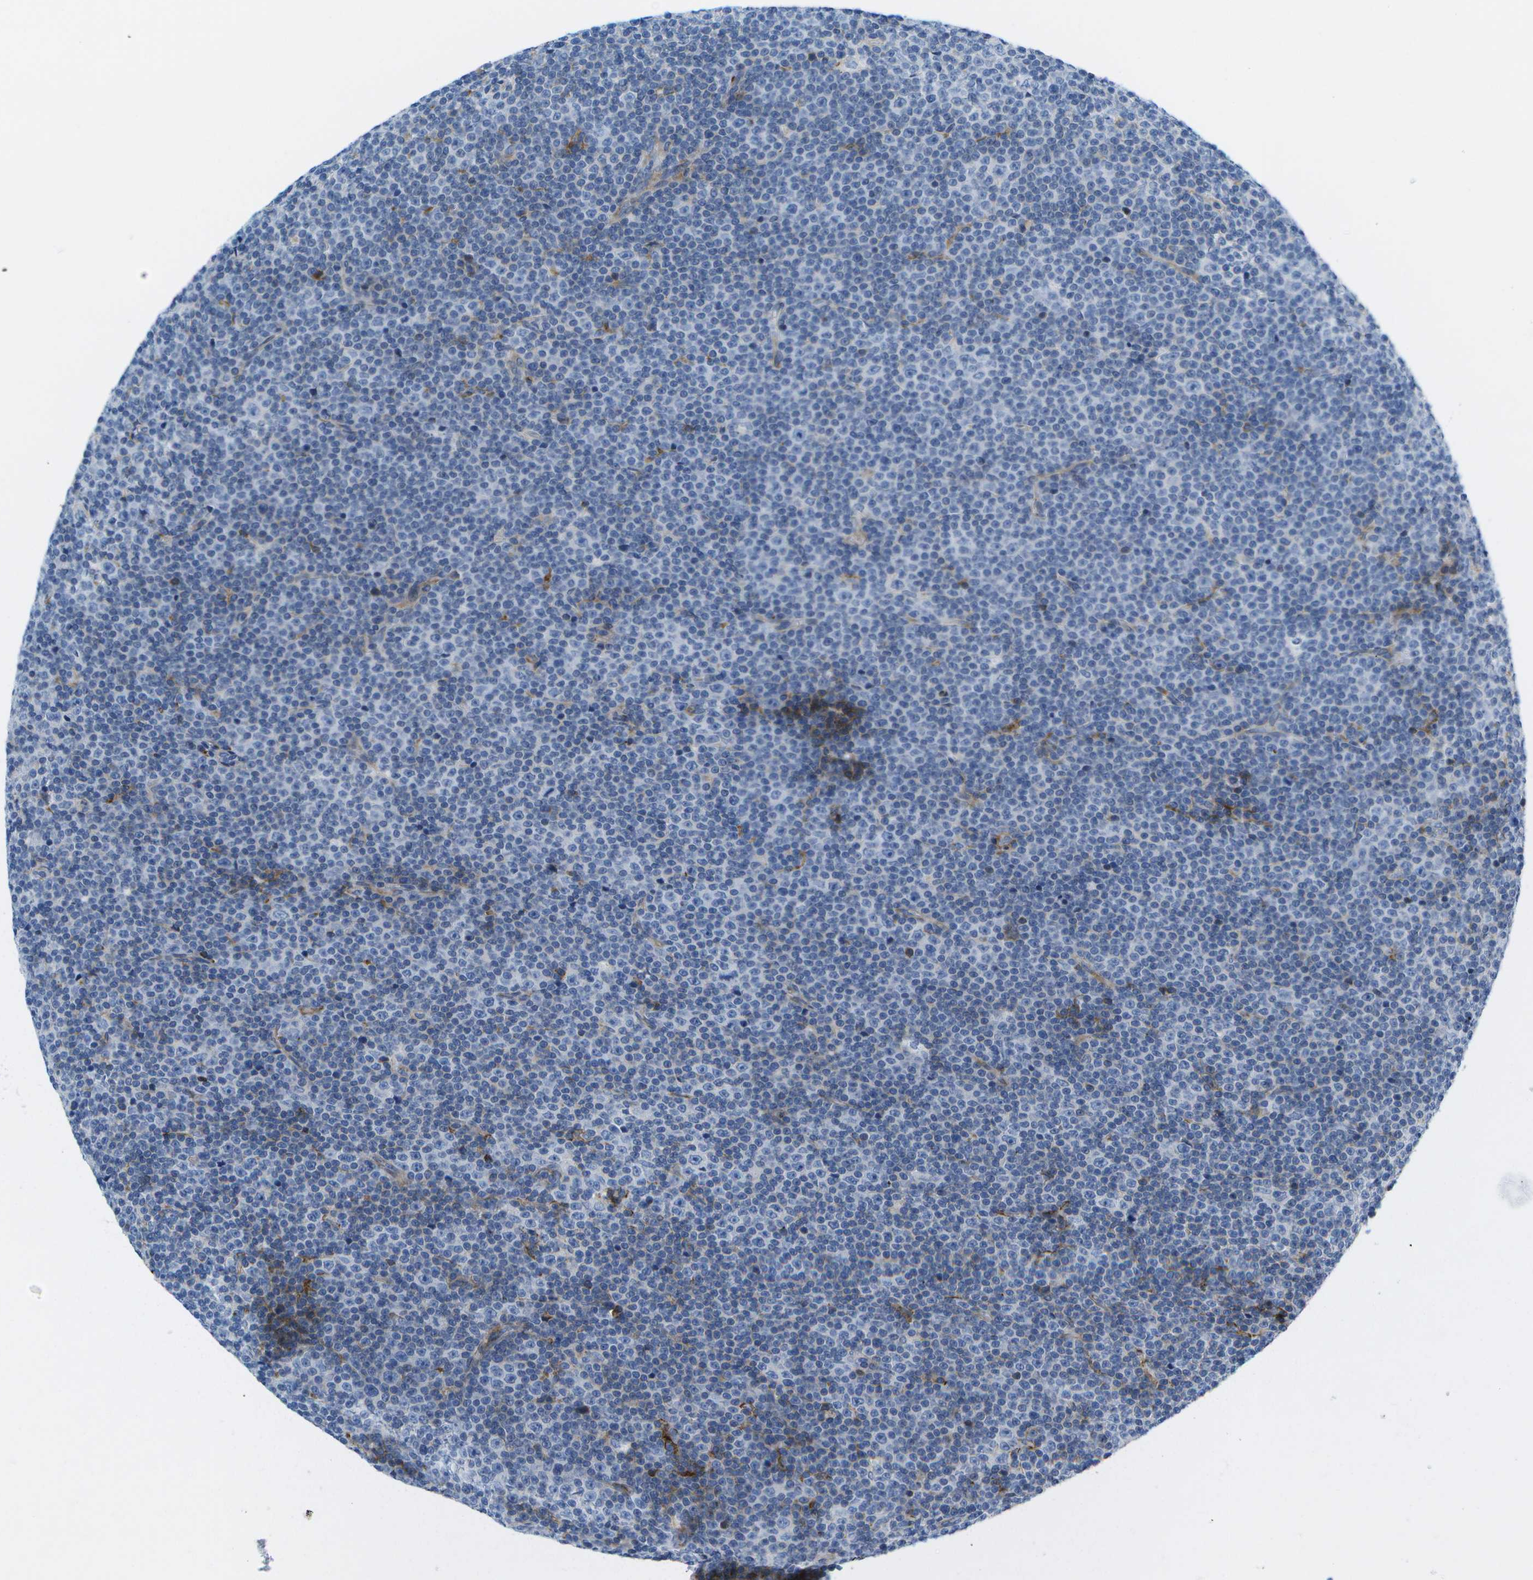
{"staining": {"intensity": "negative", "quantity": "none", "location": "none"}, "tissue": "lymphoma", "cell_type": "Tumor cells", "image_type": "cancer", "snomed": [{"axis": "morphology", "description": "Malignant lymphoma, non-Hodgkin's type, Low grade"}, {"axis": "topography", "description": "Lymph node"}], "caption": "Human lymphoma stained for a protein using immunohistochemistry (IHC) demonstrates no staining in tumor cells.", "gene": "ADGRG6", "patient": {"sex": "female", "age": 67}}